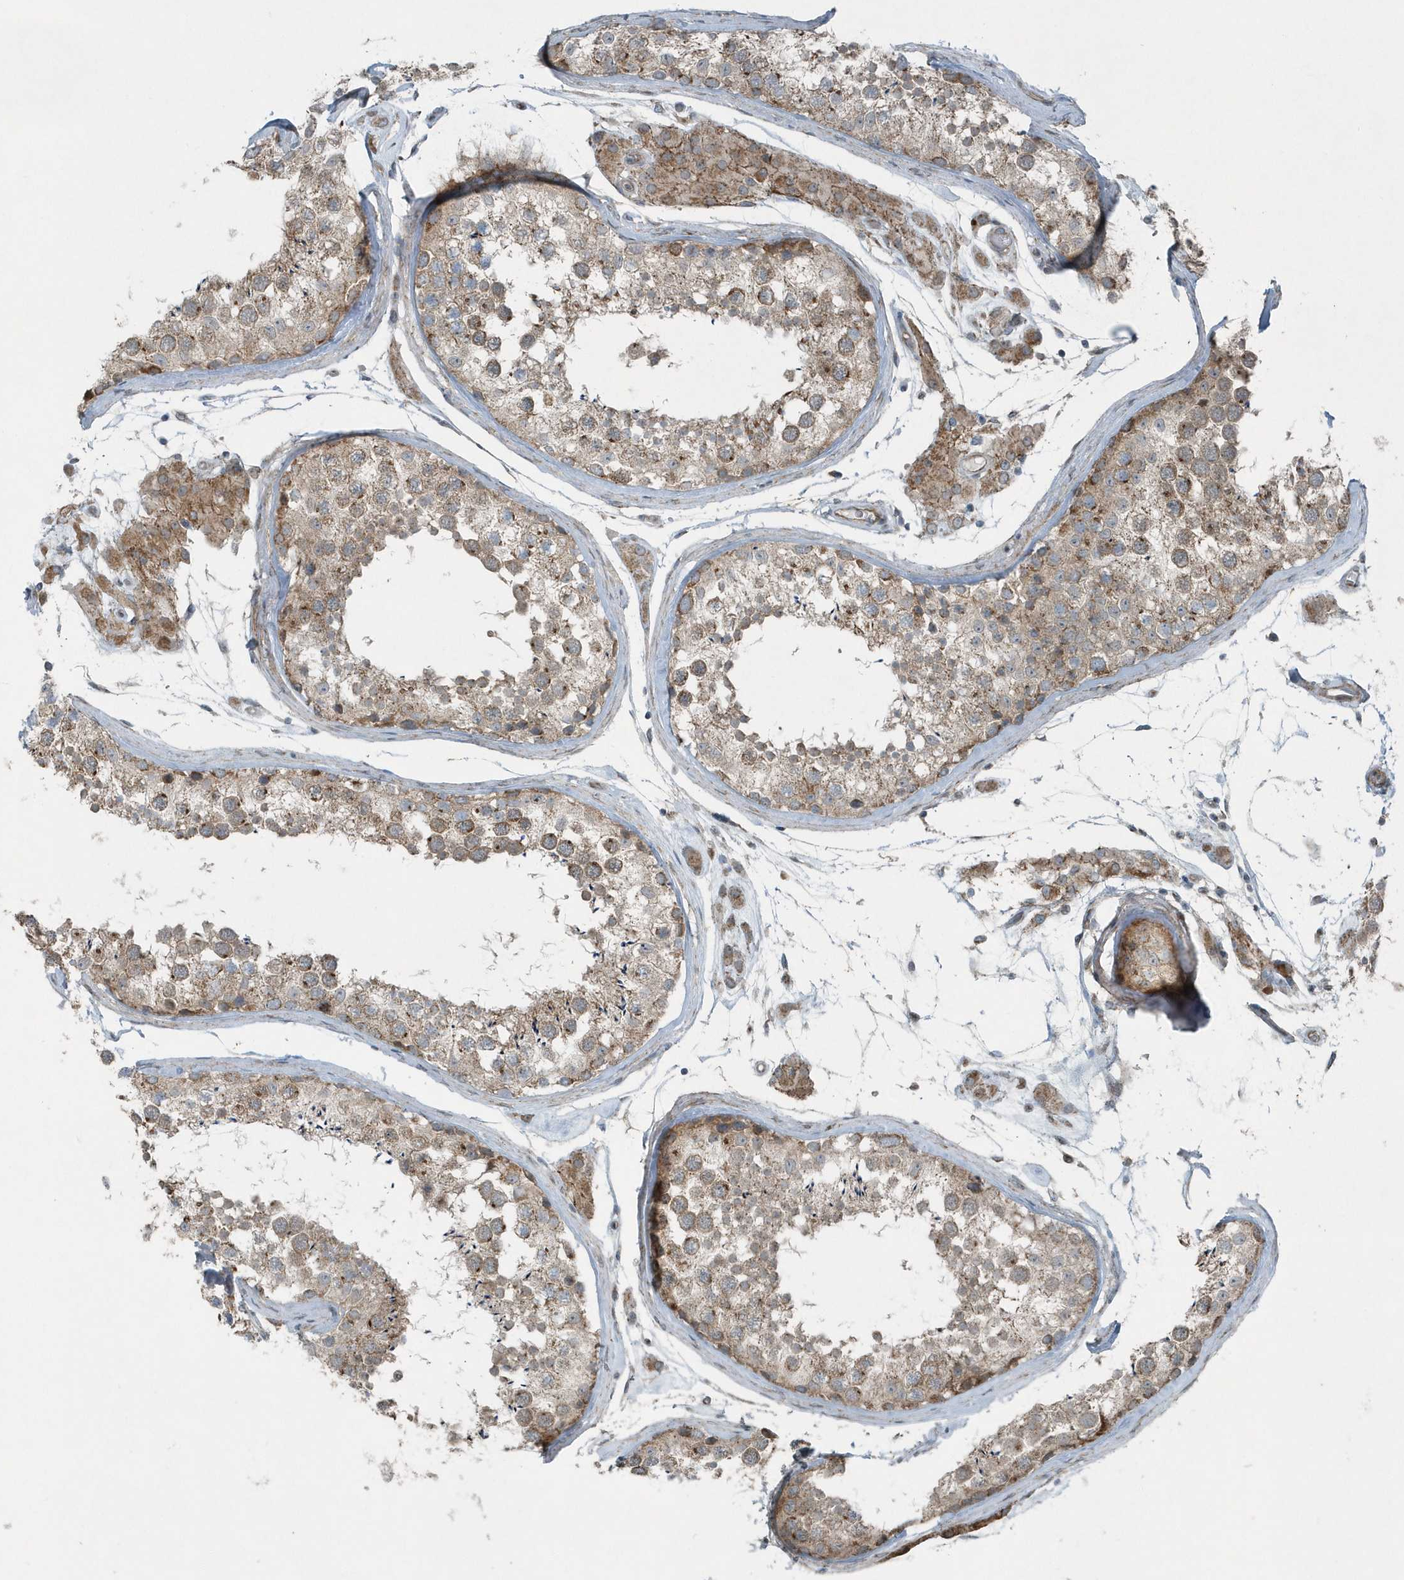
{"staining": {"intensity": "moderate", "quantity": ">75%", "location": "cytoplasmic/membranous"}, "tissue": "testis", "cell_type": "Cells in seminiferous ducts", "image_type": "normal", "snomed": [{"axis": "morphology", "description": "Normal tissue, NOS"}, {"axis": "topography", "description": "Testis"}], "caption": "The image exhibits staining of normal testis, revealing moderate cytoplasmic/membranous protein positivity (brown color) within cells in seminiferous ducts.", "gene": "GCC2", "patient": {"sex": "male", "age": 46}}